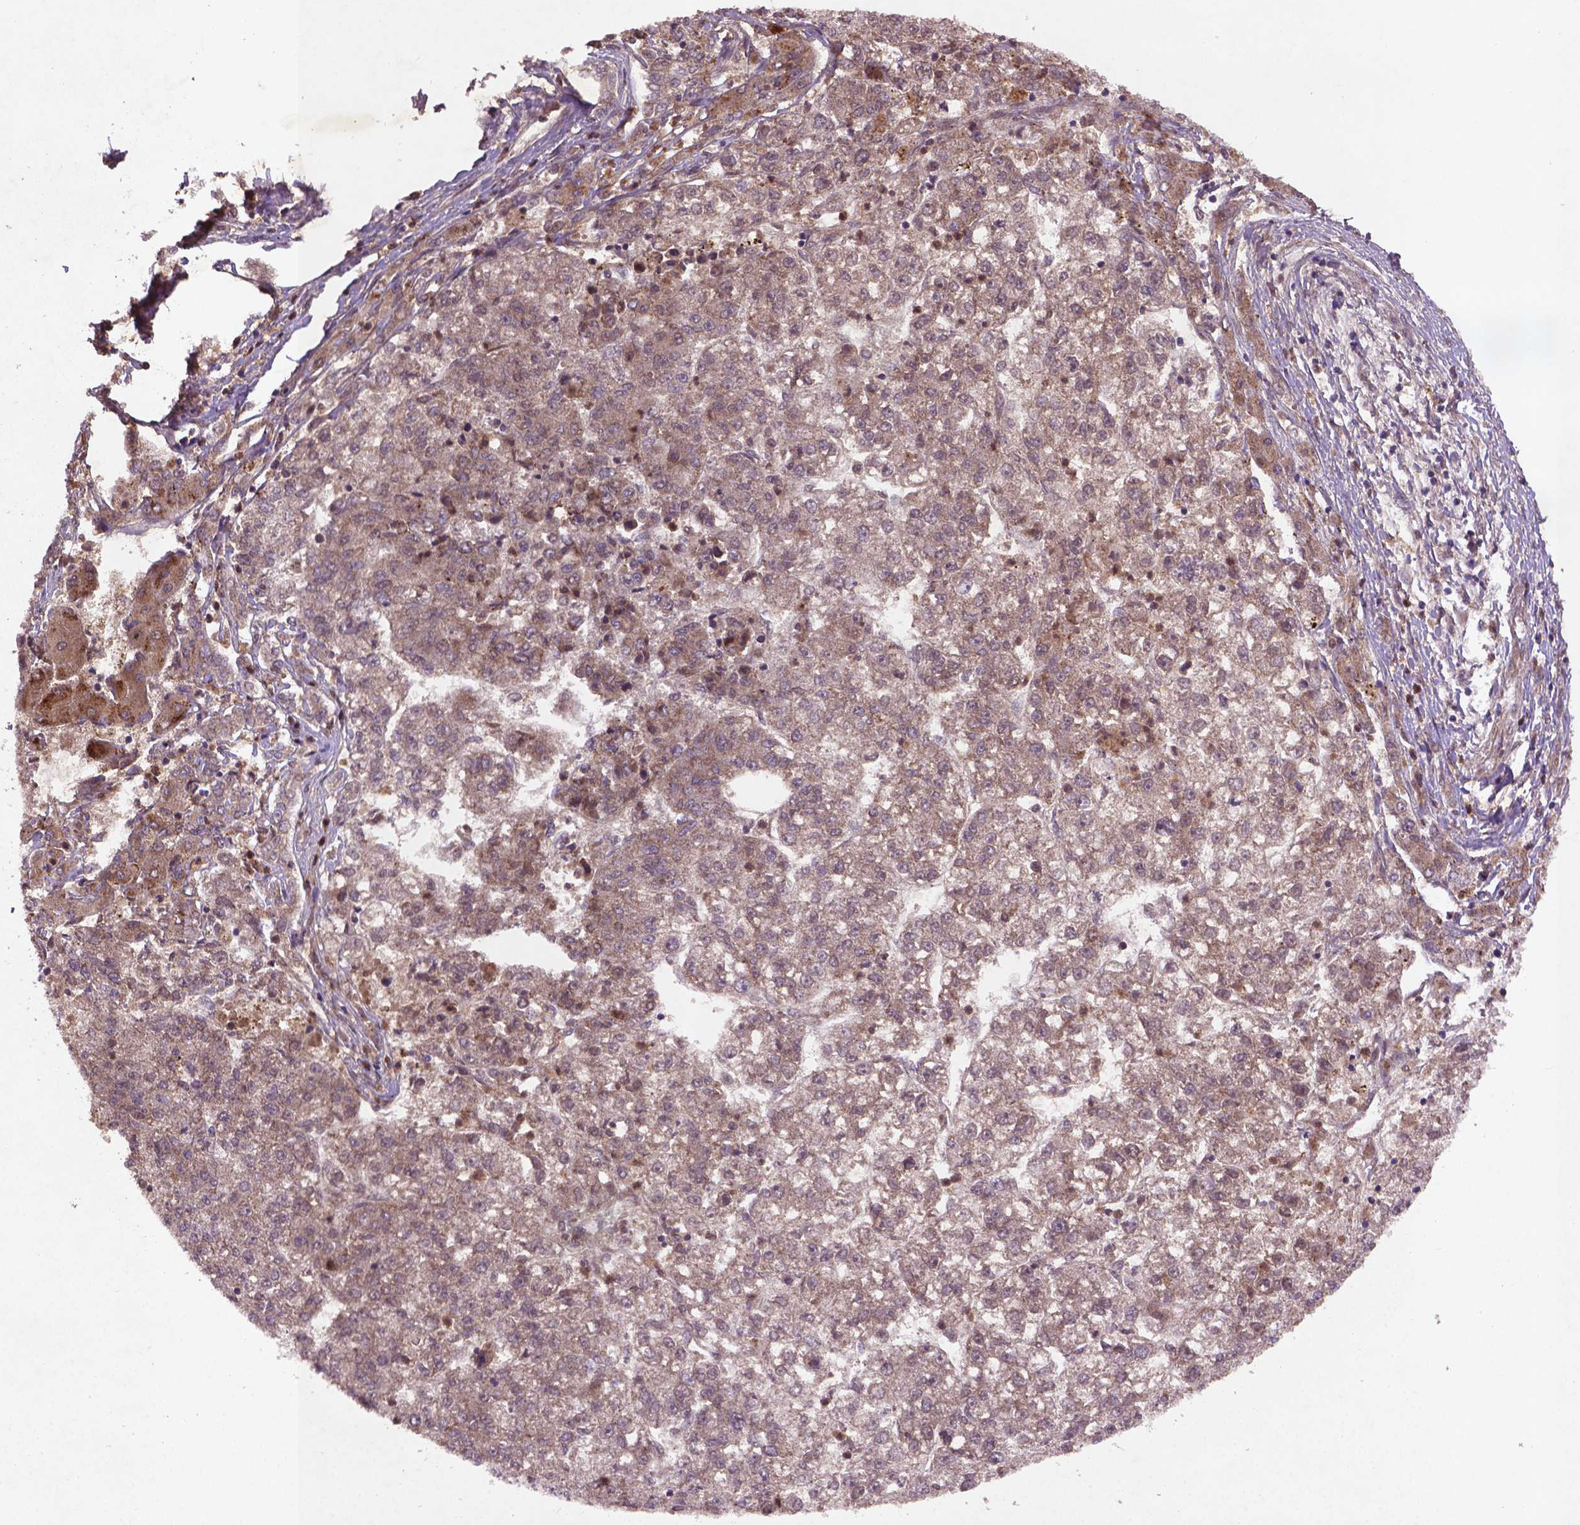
{"staining": {"intensity": "weak", "quantity": "25%-75%", "location": "cytoplasmic/membranous"}, "tissue": "liver cancer", "cell_type": "Tumor cells", "image_type": "cancer", "snomed": [{"axis": "morphology", "description": "Carcinoma, Hepatocellular, NOS"}, {"axis": "topography", "description": "Liver"}], "caption": "Weak cytoplasmic/membranous protein positivity is present in approximately 25%-75% of tumor cells in liver cancer. The staining was performed using DAB (3,3'-diaminobenzidine), with brown indicating positive protein expression. Nuclei are stained blue with hematoxylin.", "gene": "NIPAL2", "patient": {"sex": "male", "age": 56}}